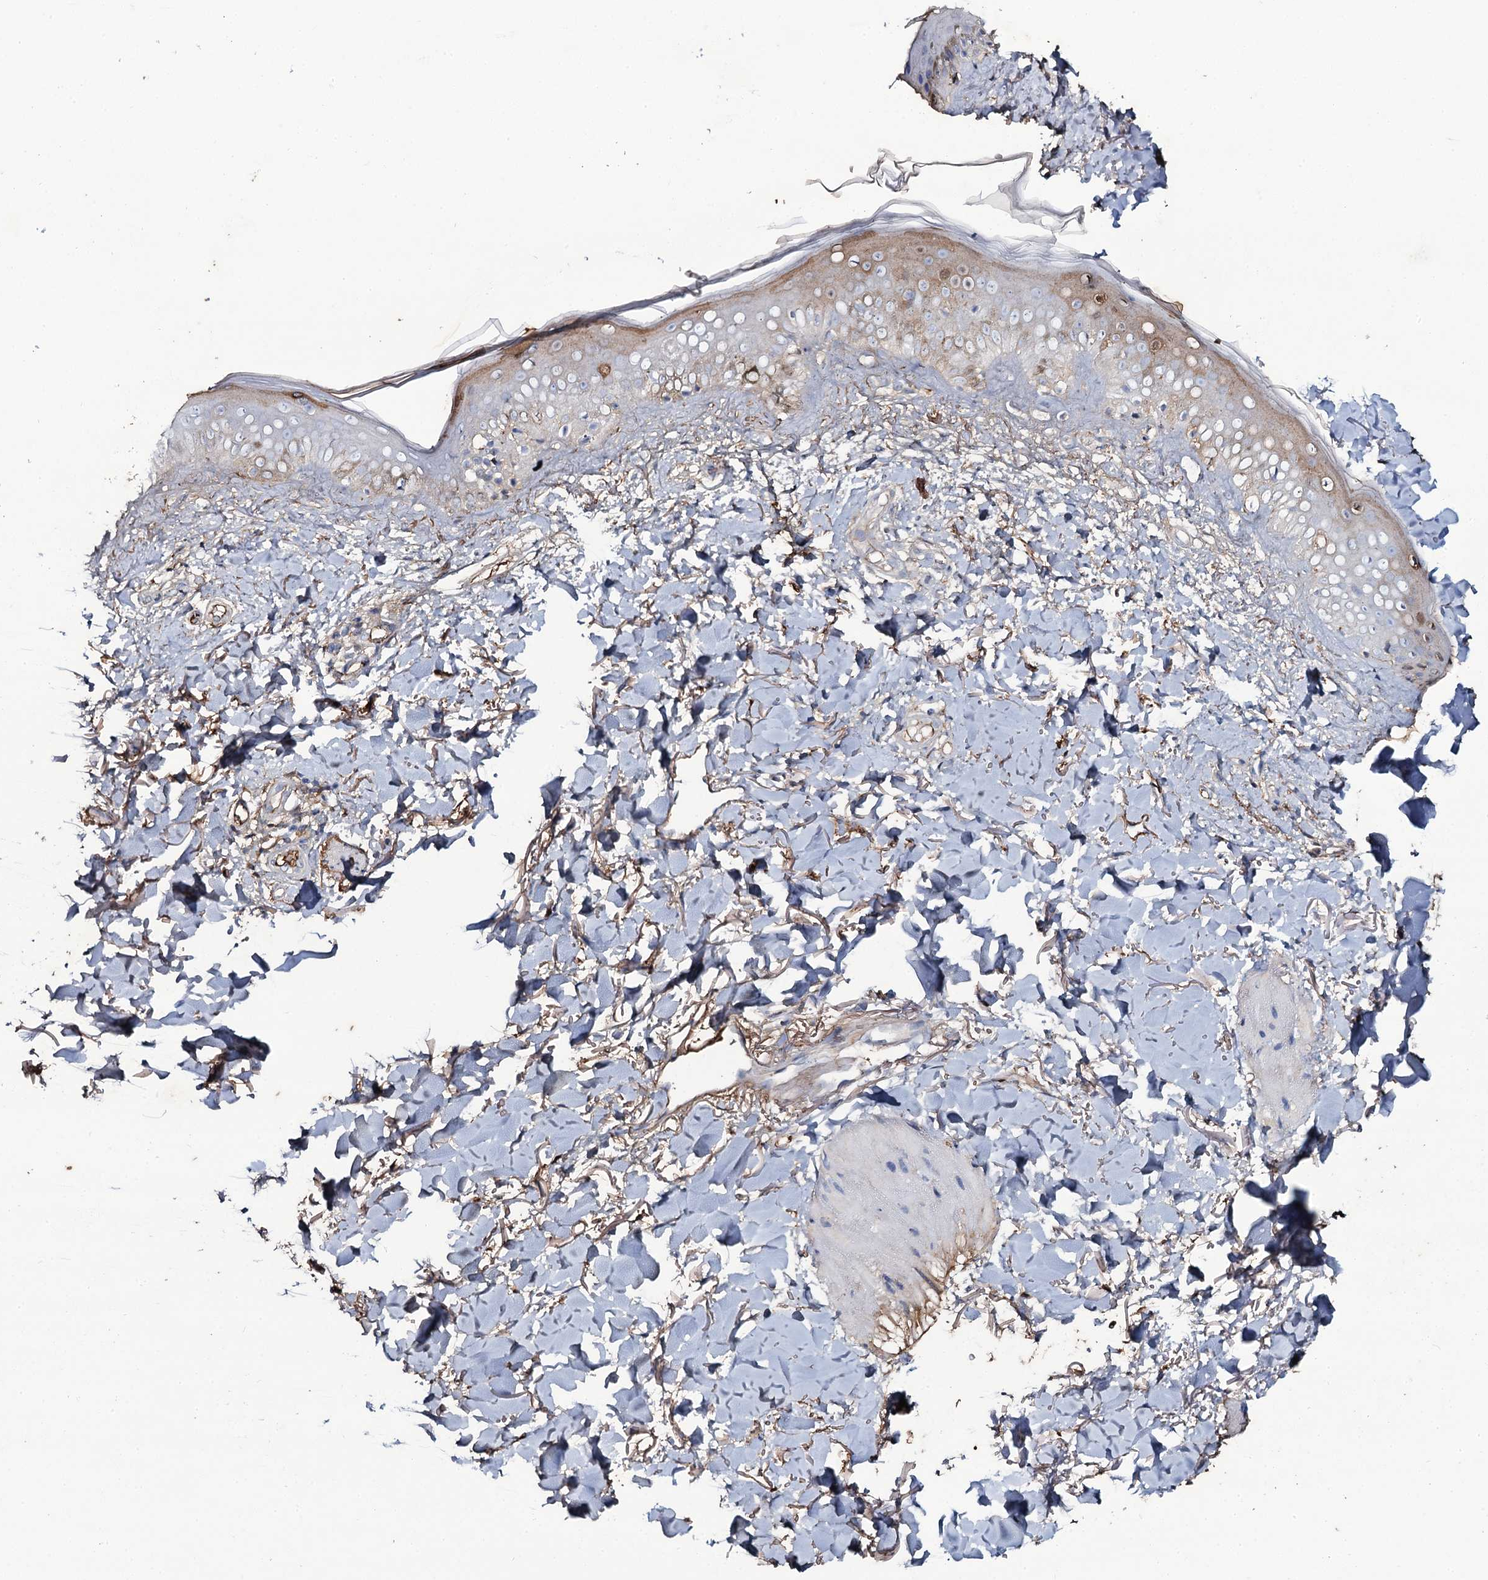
{"staining": {"intensity": "moderate", "quantity": ">75%", "location": "cytoplasmic/membranous"}, "tissue": "skin", "cell_type": "Fibroblasts", "image_type": "normal", "snomed": [{"axis": "morphology", "description": "Normal tissue, NOS"}, {"axis": "topography", "description": "Skin"}], "caption": "This photomicrograph exhibits IHC staining of benign human skin, with medium moderate cytoplasmic/membranous expression in approximately >75% of fibroblasts.", "gene": "EDN1", "patient": {"sex": "female", "age": 58}}